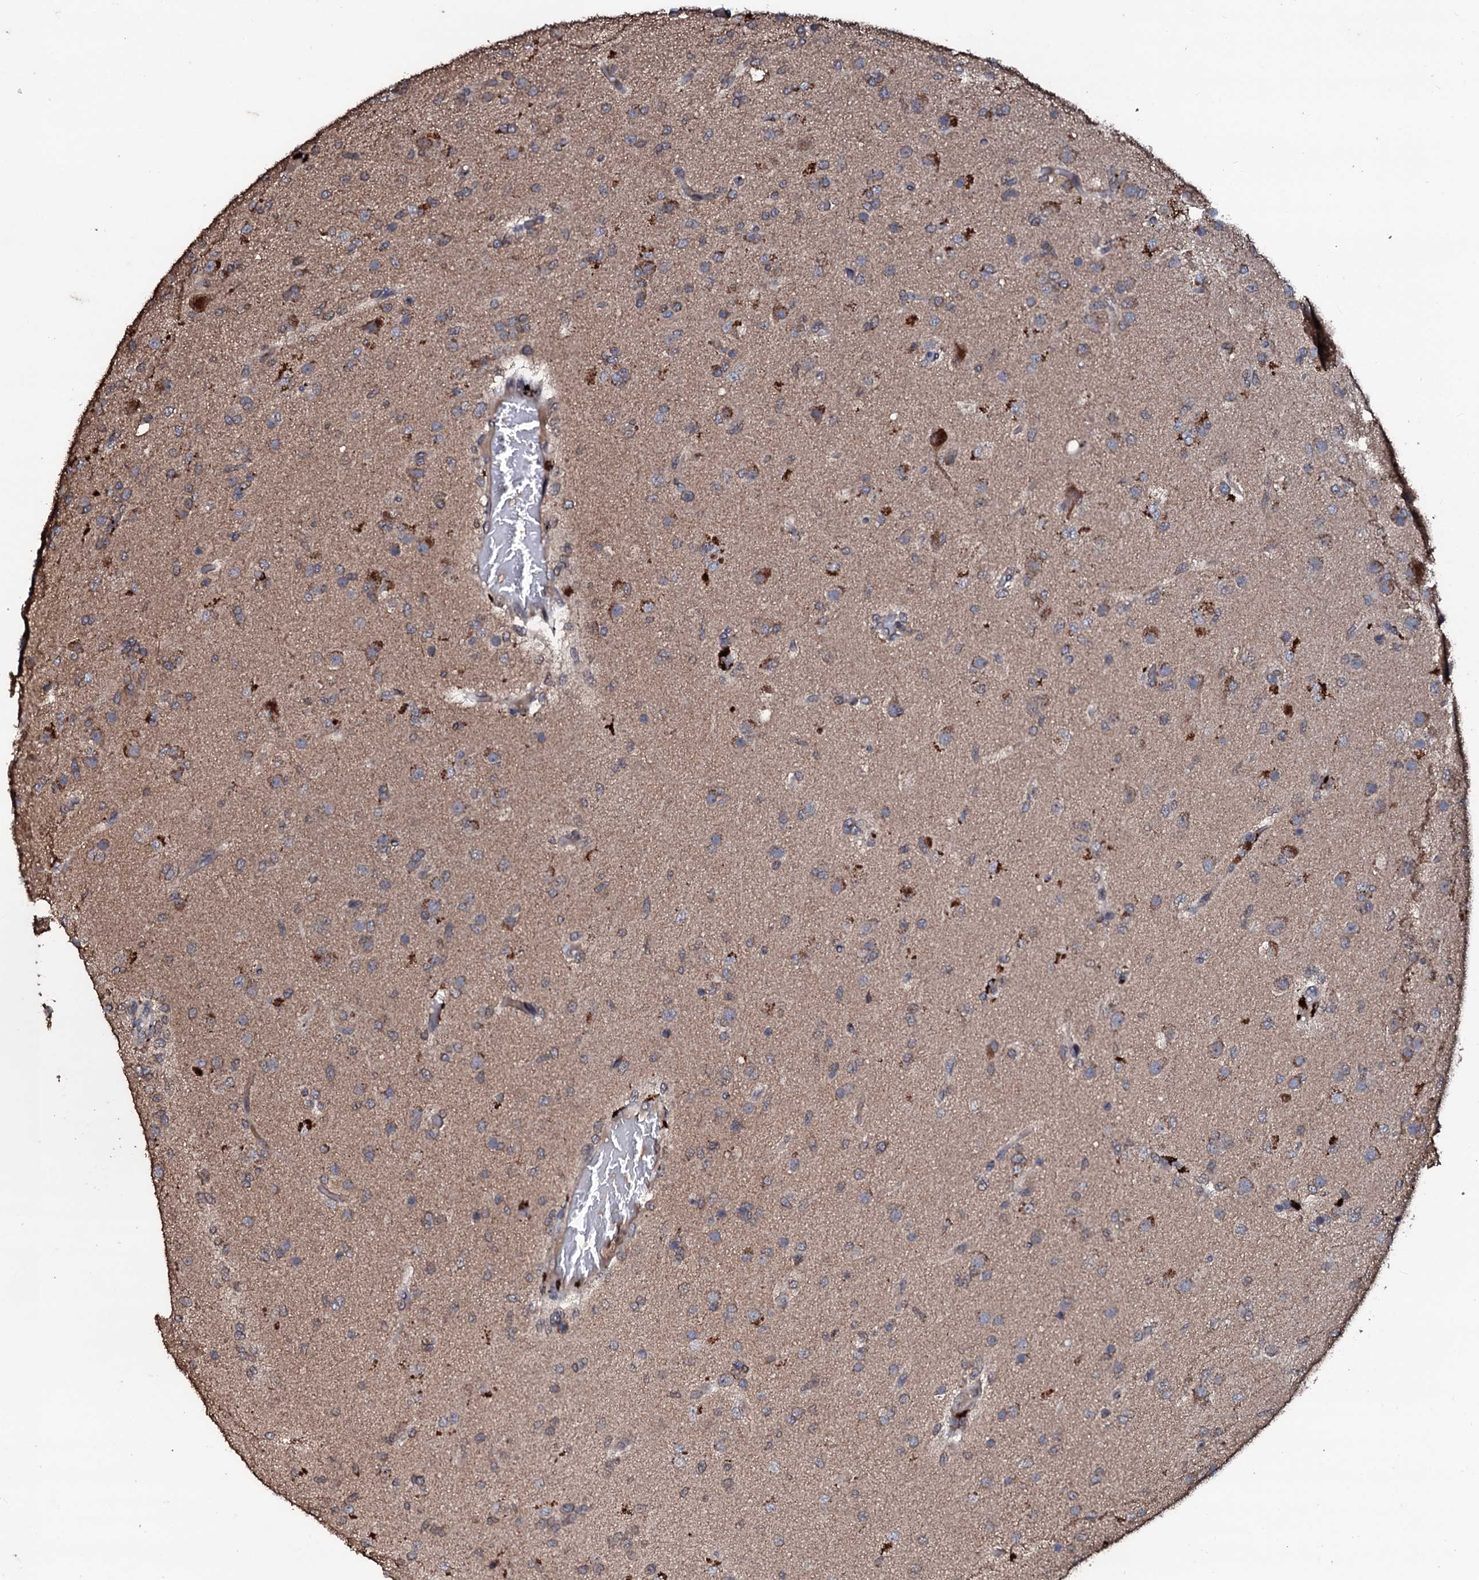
{"staining": {"intensity": "moderate", "quantity": "25%-75%", "location": "cytoplasmic/membranous"}, "tissue": "glioma", "cell_type": "Tumor cells", "image_type": "cancer", "snomed": [{"axis": "morphology", "description": "Glioma, malignant, High grade"}, {"axis": "topography", "description": "Brain"}], "caption": "Glioma stained with DAB (3,3'-diaminobenzidine) immunohistochemistry exhibits medium levels of moderate cytoplasmic/membranous expression in about 25%-75% of tumor cells. (IHC, brightfield microscopy, high magnification).", "gene": "SDHAF2", "patient": {"sex": "female", "age": 74}}